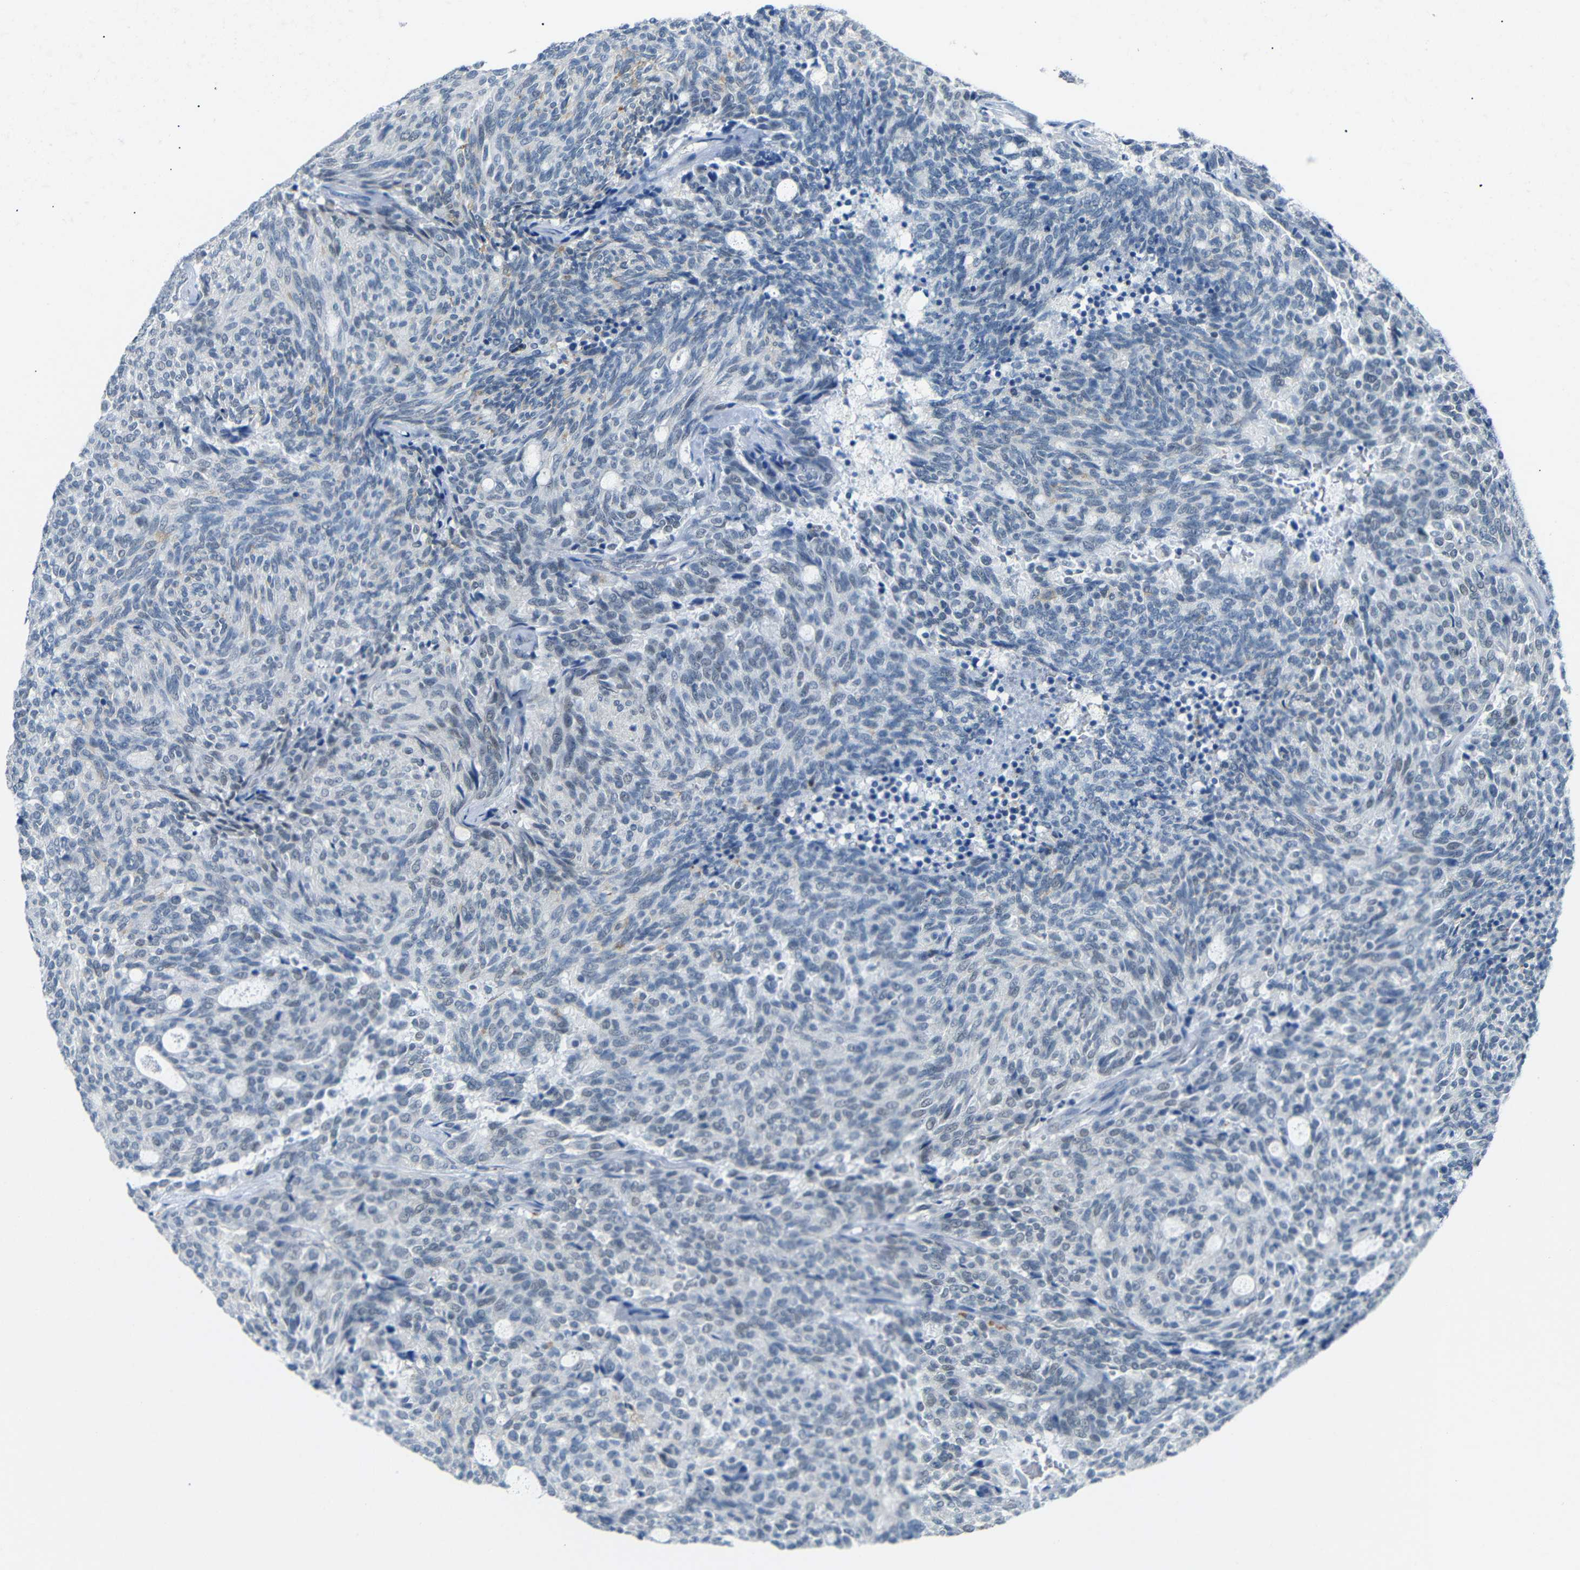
{"staining": {"intensity": "negative", "quantity": "none", "location": "none"}, "tissue": "carcinoid", "cell_type": "Tumor cells", "image_type": "cancer", "snomed": [{"axis": "morphology", "description": "Carcinoid, malignant, NOS"}, {"axis": "topography", "description": "Pancreas"}], "caption": "Photomicrograph shows no protein positivity in tumor cells of carcinoid (malignant) tissue. (DAB (3,3'-diaminobenzidine) IHC visualized using brightfield microscopy, high magnification).", "gene": "GPR158", "patient": {"sex": "female", "age": 54}}